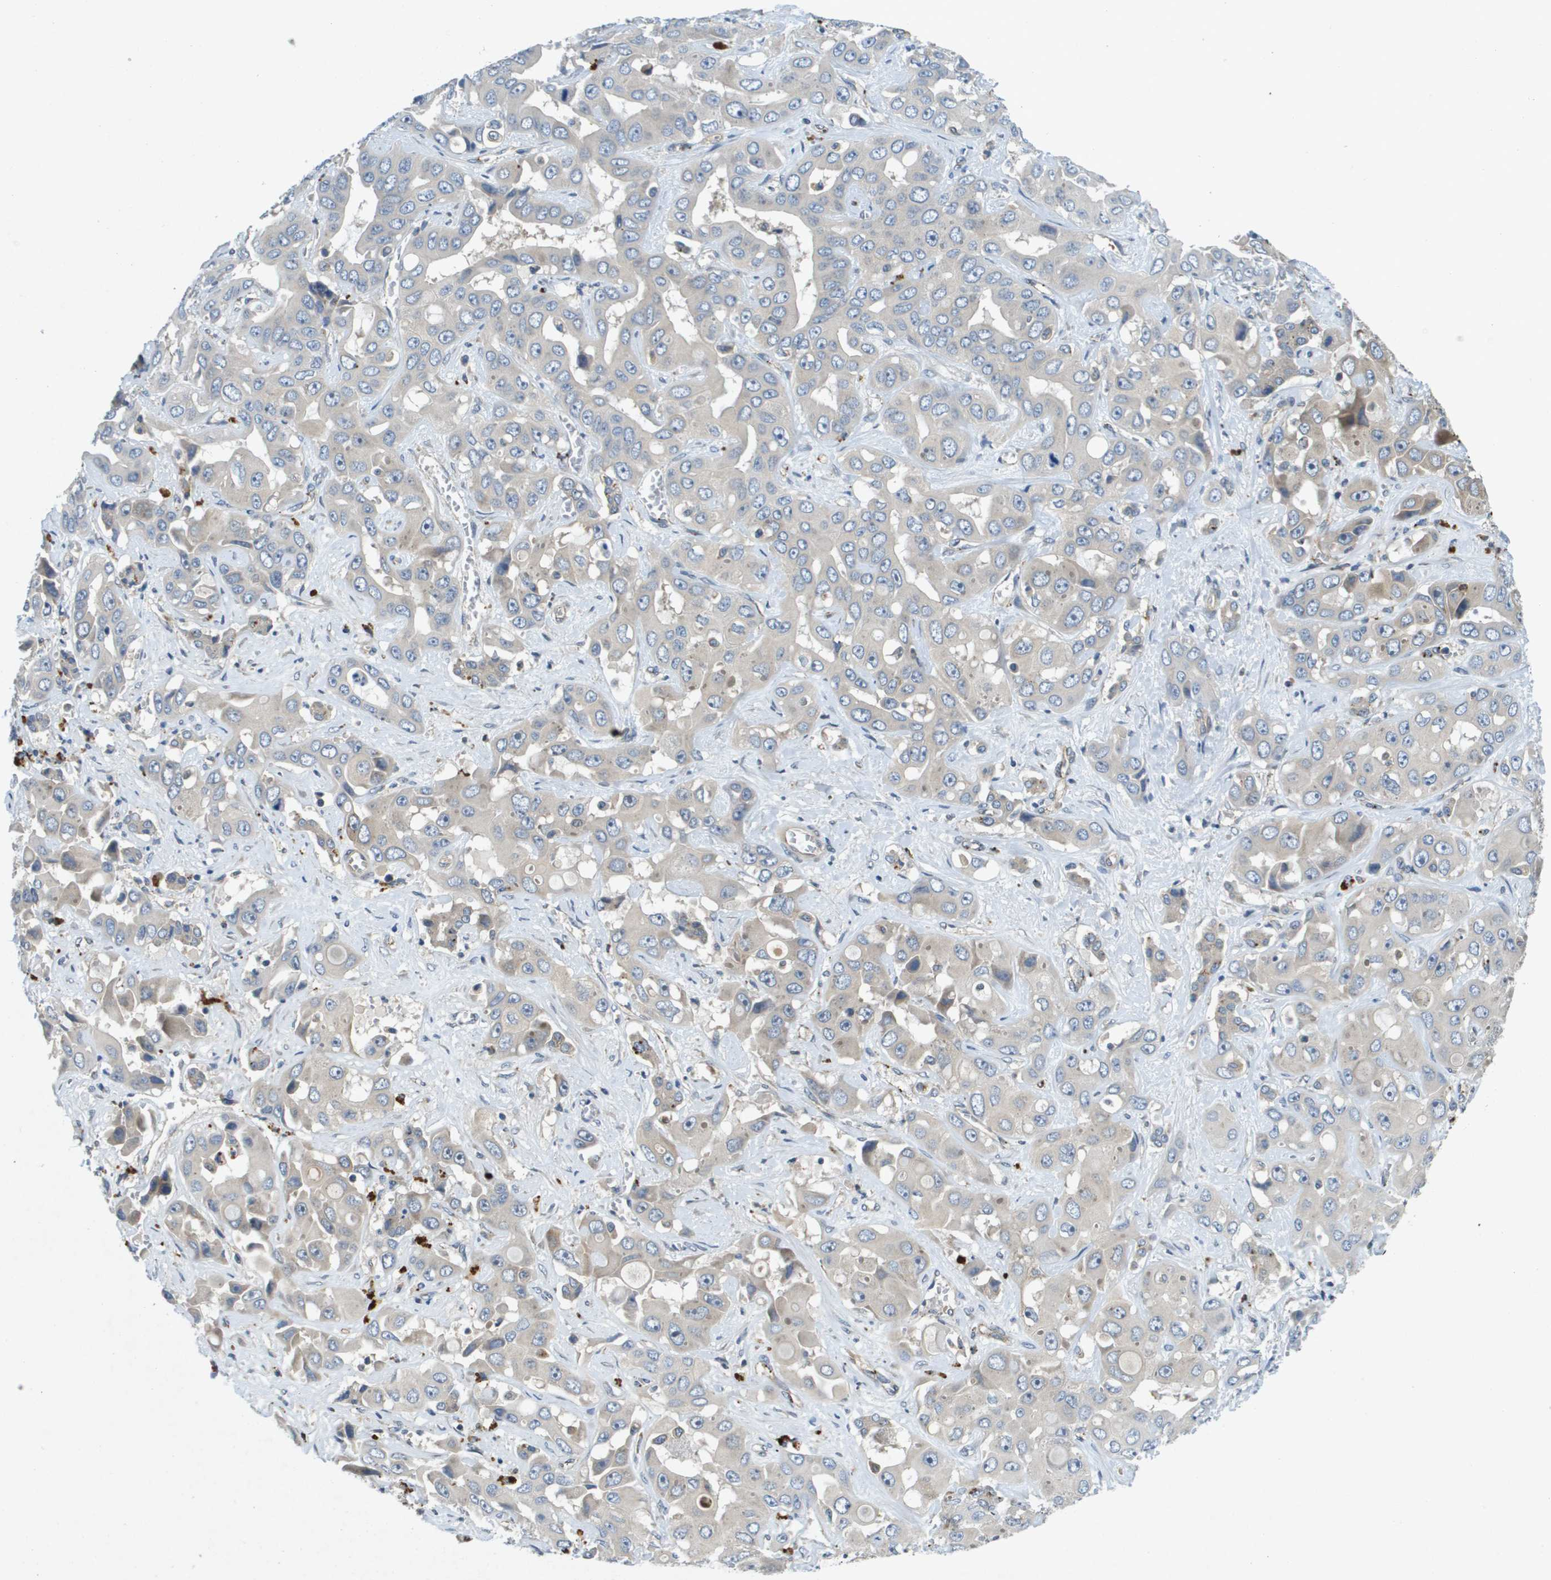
{"staining": {"intensity": "negative", "quantity": "none", "location": "none"}, "tissue": "liver cancer", "cell_type": "Tumor cells", "image_type": "cancer", "snomed": [{"axis": "morphology", "description": "Cholangiocarcinoma"}, {"axis": "topography", "description": "Liver"}], "caption": "DAB immunohistochemical staining of human cholangiocarcinoma (liver) shows no significant staining in tumor cells.", "gene": "PGAP3", "patient": {"sex": "female", "age": 52}}